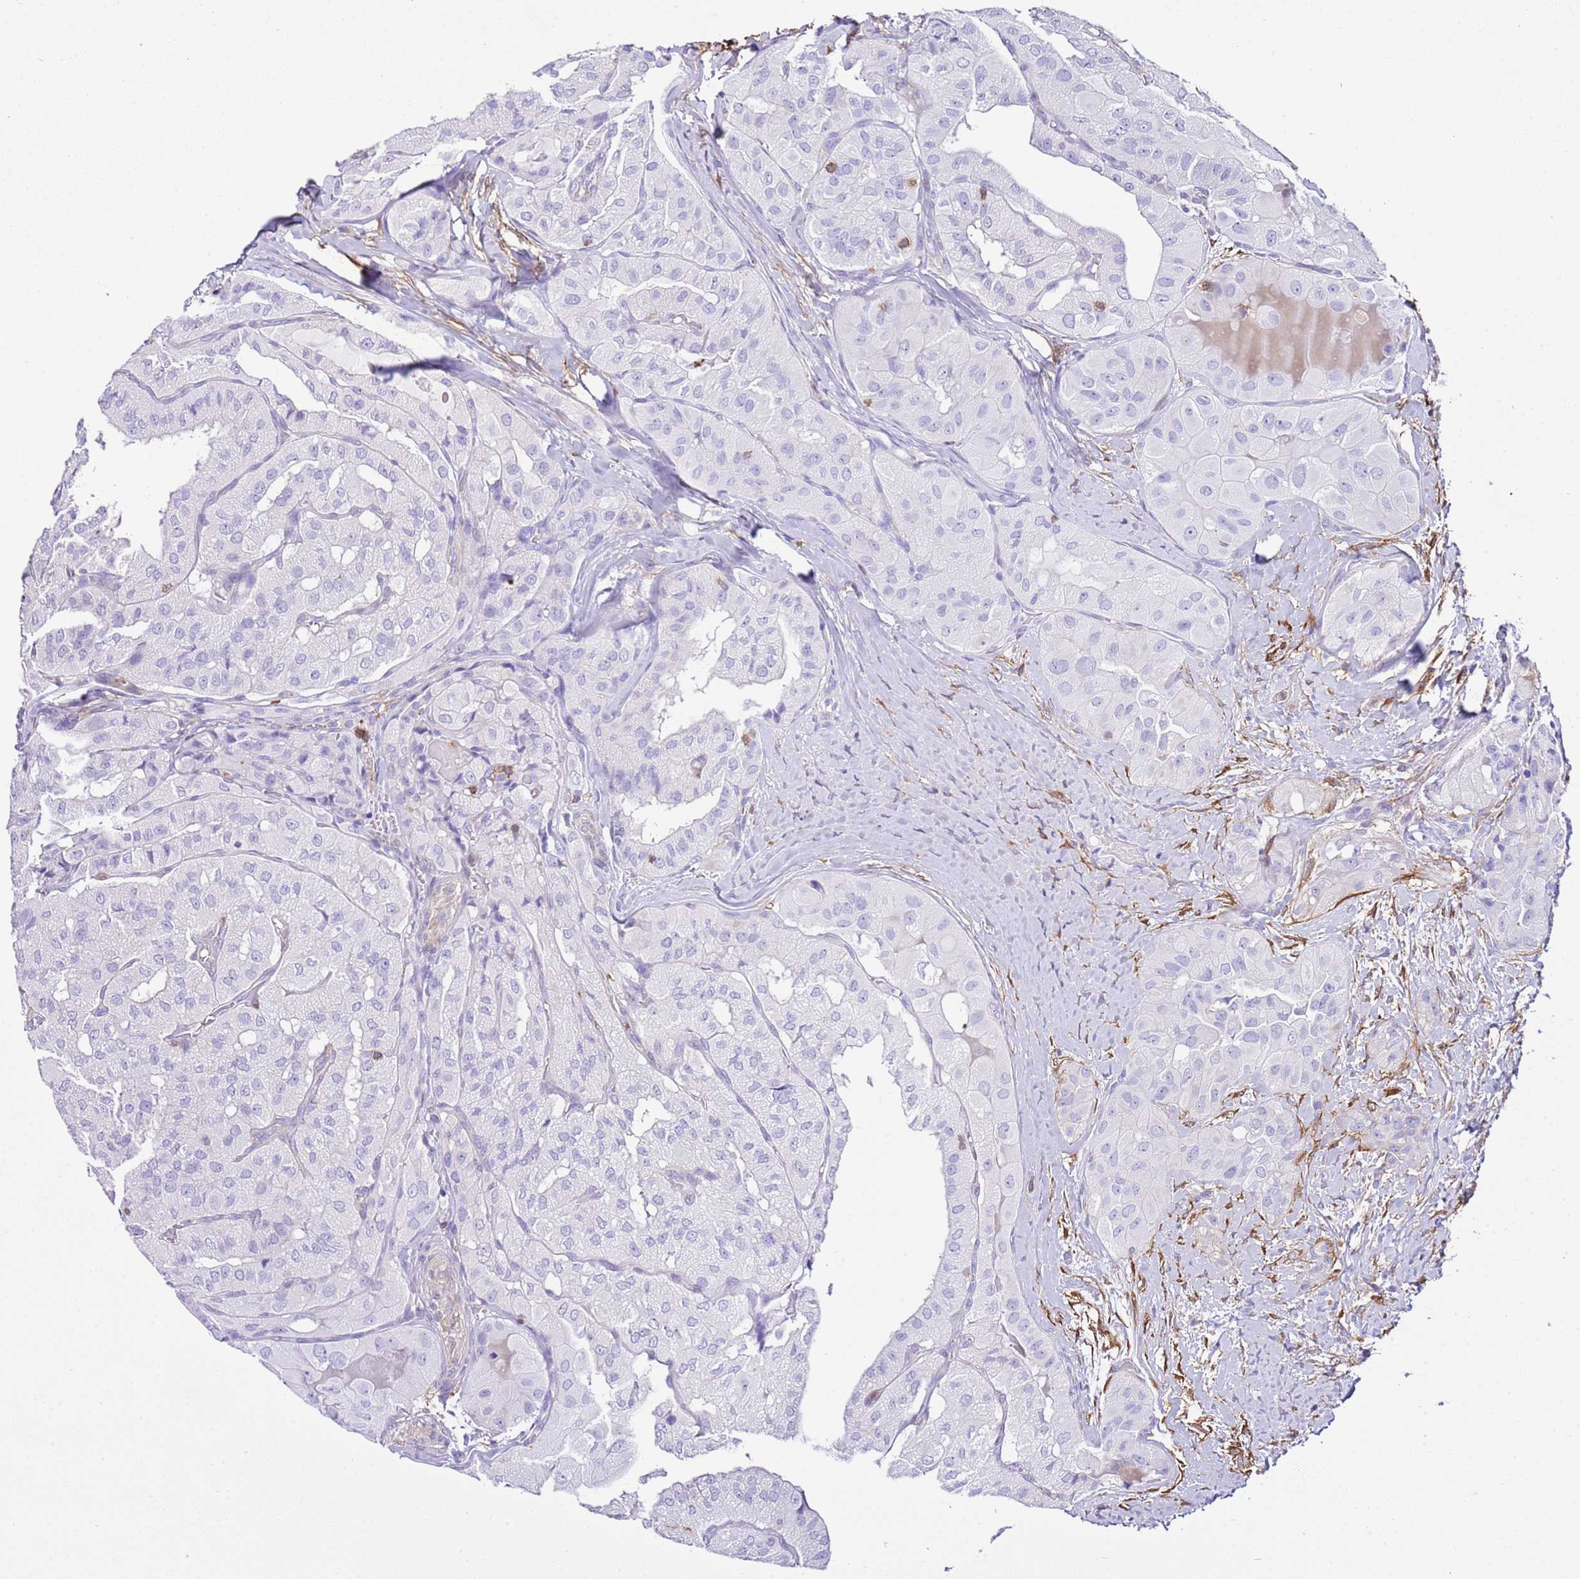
{"staining": {"intensity": "negative", "quantity": "none", "location": "none"}, "tissue": "thyroid cancer", "cell_type": "Tumor cells", "image_type": "cancer", "snomed": [{"axis": "morphology", "description": "Normal tissue, NOS"}, {"axis": "morphology", "description": "Papillary adenocarcinoma, NOS"}, {"axis": "topography", "description": "Thyroid gland"}], "caption": "High magnification brightfield microscopy of thyroid cancer (papillary adenocarcinoma) stained with DAB (brown) and counterstained with hematoxylin (blue): tumor cells show no significant staining. (DAB immunohistochemistry visualized using brightfield microscopy, high magnification).", "gene": "CNN2", "patient": {"sex": "female", "age": 59}}